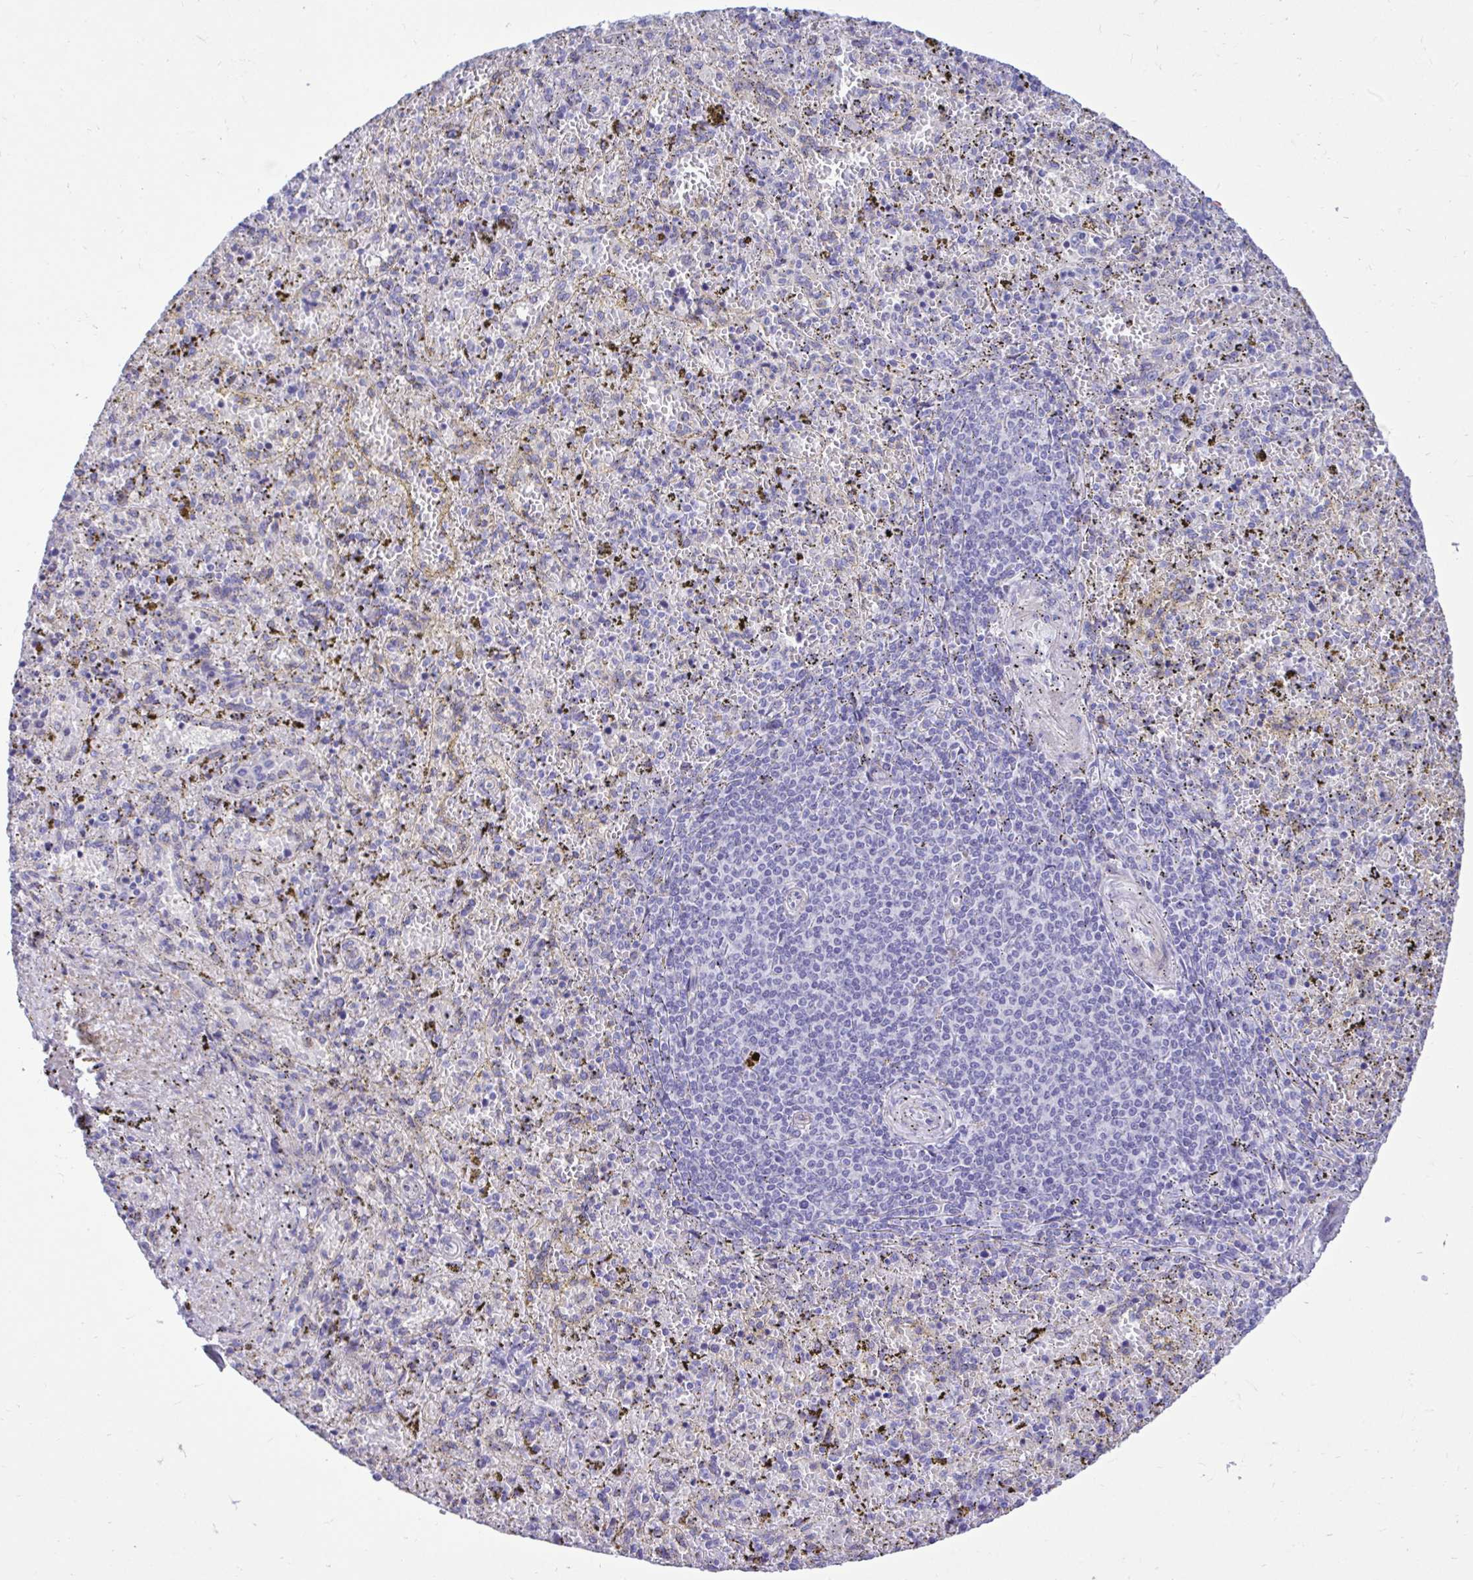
{"staining": {"intensity": "negative", "quantity": "none", "location": "none"}, "tissue": "spleen", "cell_type": "Cells in red pulp", "image_type": "normal", "snomed": [{"axis": "morphology", "description": "Normal tissue, NOS"}, {"axis": "topography", "description": "Spleen"}], "caption": "Immunohistochemical staining of unremarkable human spleen exhibits no significant expression in cells in red pulp.", "gene": "ABCG2", "patient": {"sex": "female", "age": 50}}